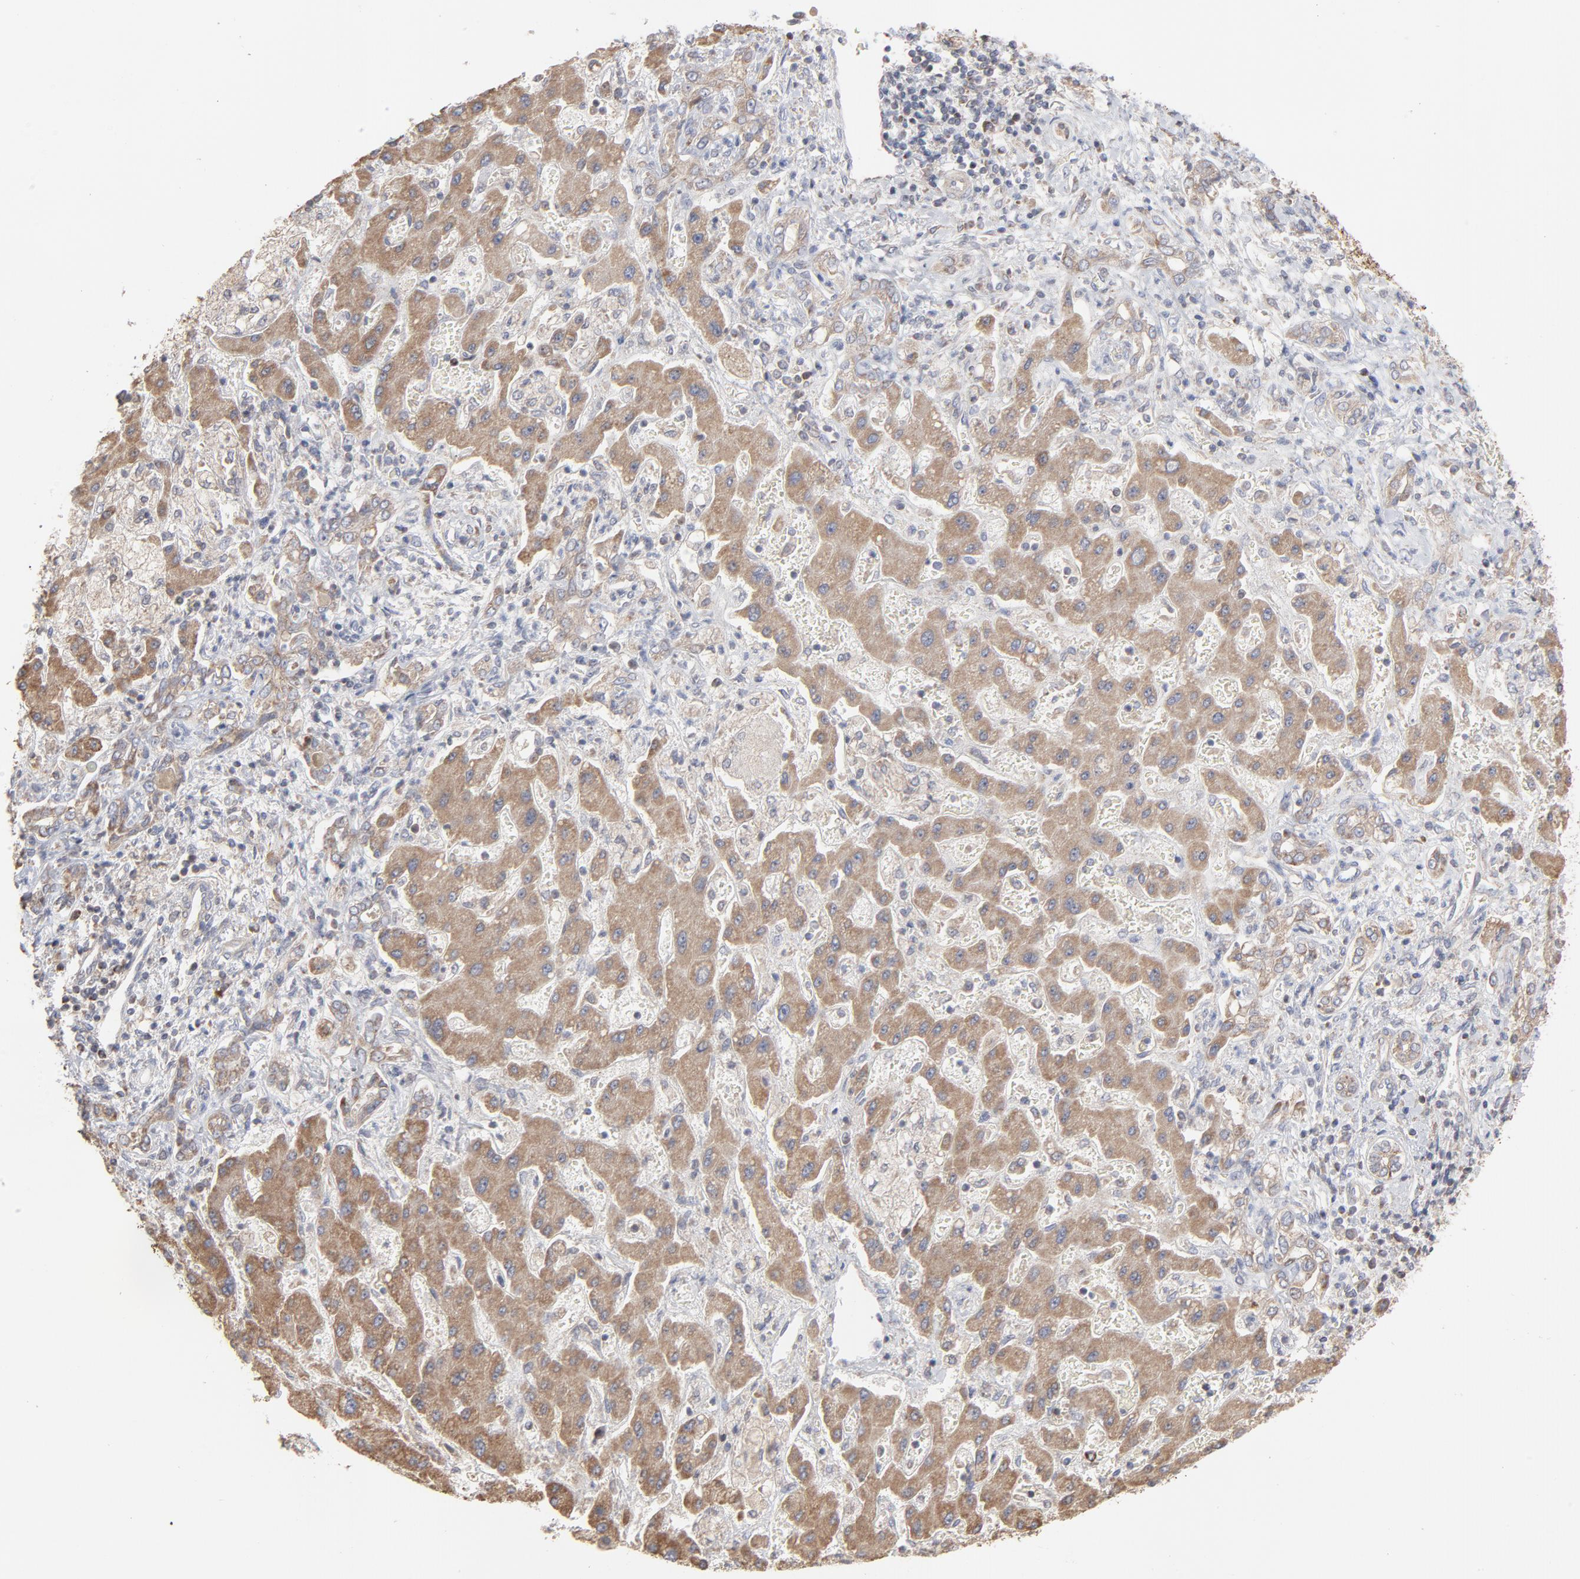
{"staining": {"intensity": "moderate", "quantity": ">75%", "location": "cytoplasmic/membranous"}, "tissue": "liver cancer", "cell_type": "Tumor cells", "image_type": "cancer", "snomed": [{"axis": "morphology", "description": "Cholangiocarcinoma"}, {"axis": "topography", "description": "Liver"}], "caption": "Liver cancer tissue reveals moderate cytoplasmic/membranous positivity in about >75% of tumor cells, visualized by immunohistochemistry.", "gene": "PPFIBP2", "patient": {"sex": "male", "age": 50}}